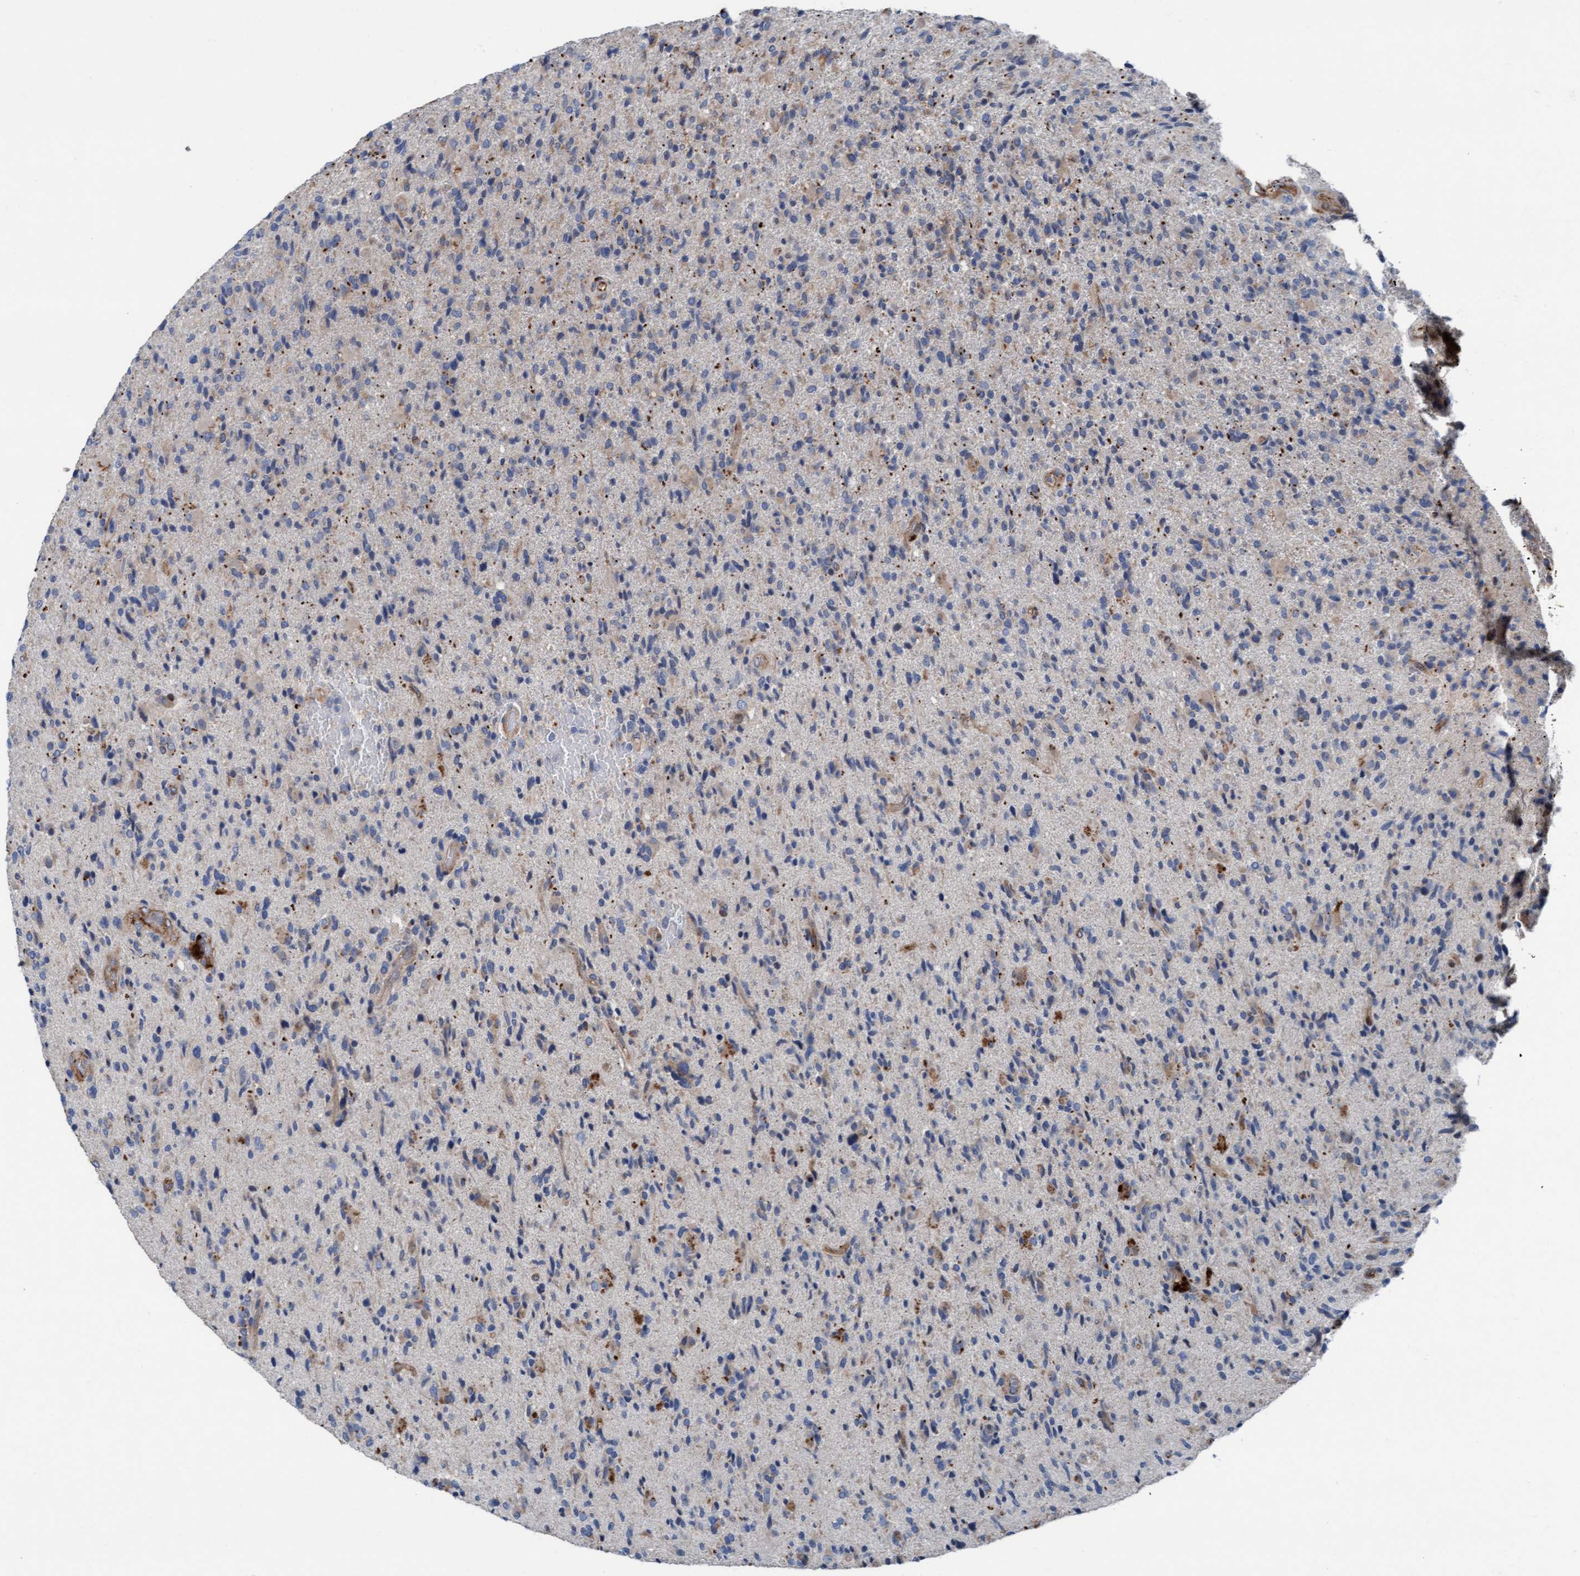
{"staining": {"intensity": "moderate", "quantity": "<25%", "location": "cytoplasmic/membranous"}, "tissue": "glioma", "cell_type": "Tumor cells", "image_type": "cancer", "snomed": [{"axis": "morphology", "description": "Glioma, malignant, High grade"}, {"axis": "topography", "description": "Brain"}], "caption": "Glioma tissue reveals moderate cytoplasmic/membranous expression in about <25% of tumor cells Using DAB (3,3'-diaminobenzidine) (brown) and hematoxylin (blue) stains, captured at high magnification using brightfield microscopy.", "gene": "KLHL26", "patient": {"sex": "male", "age": 72}}